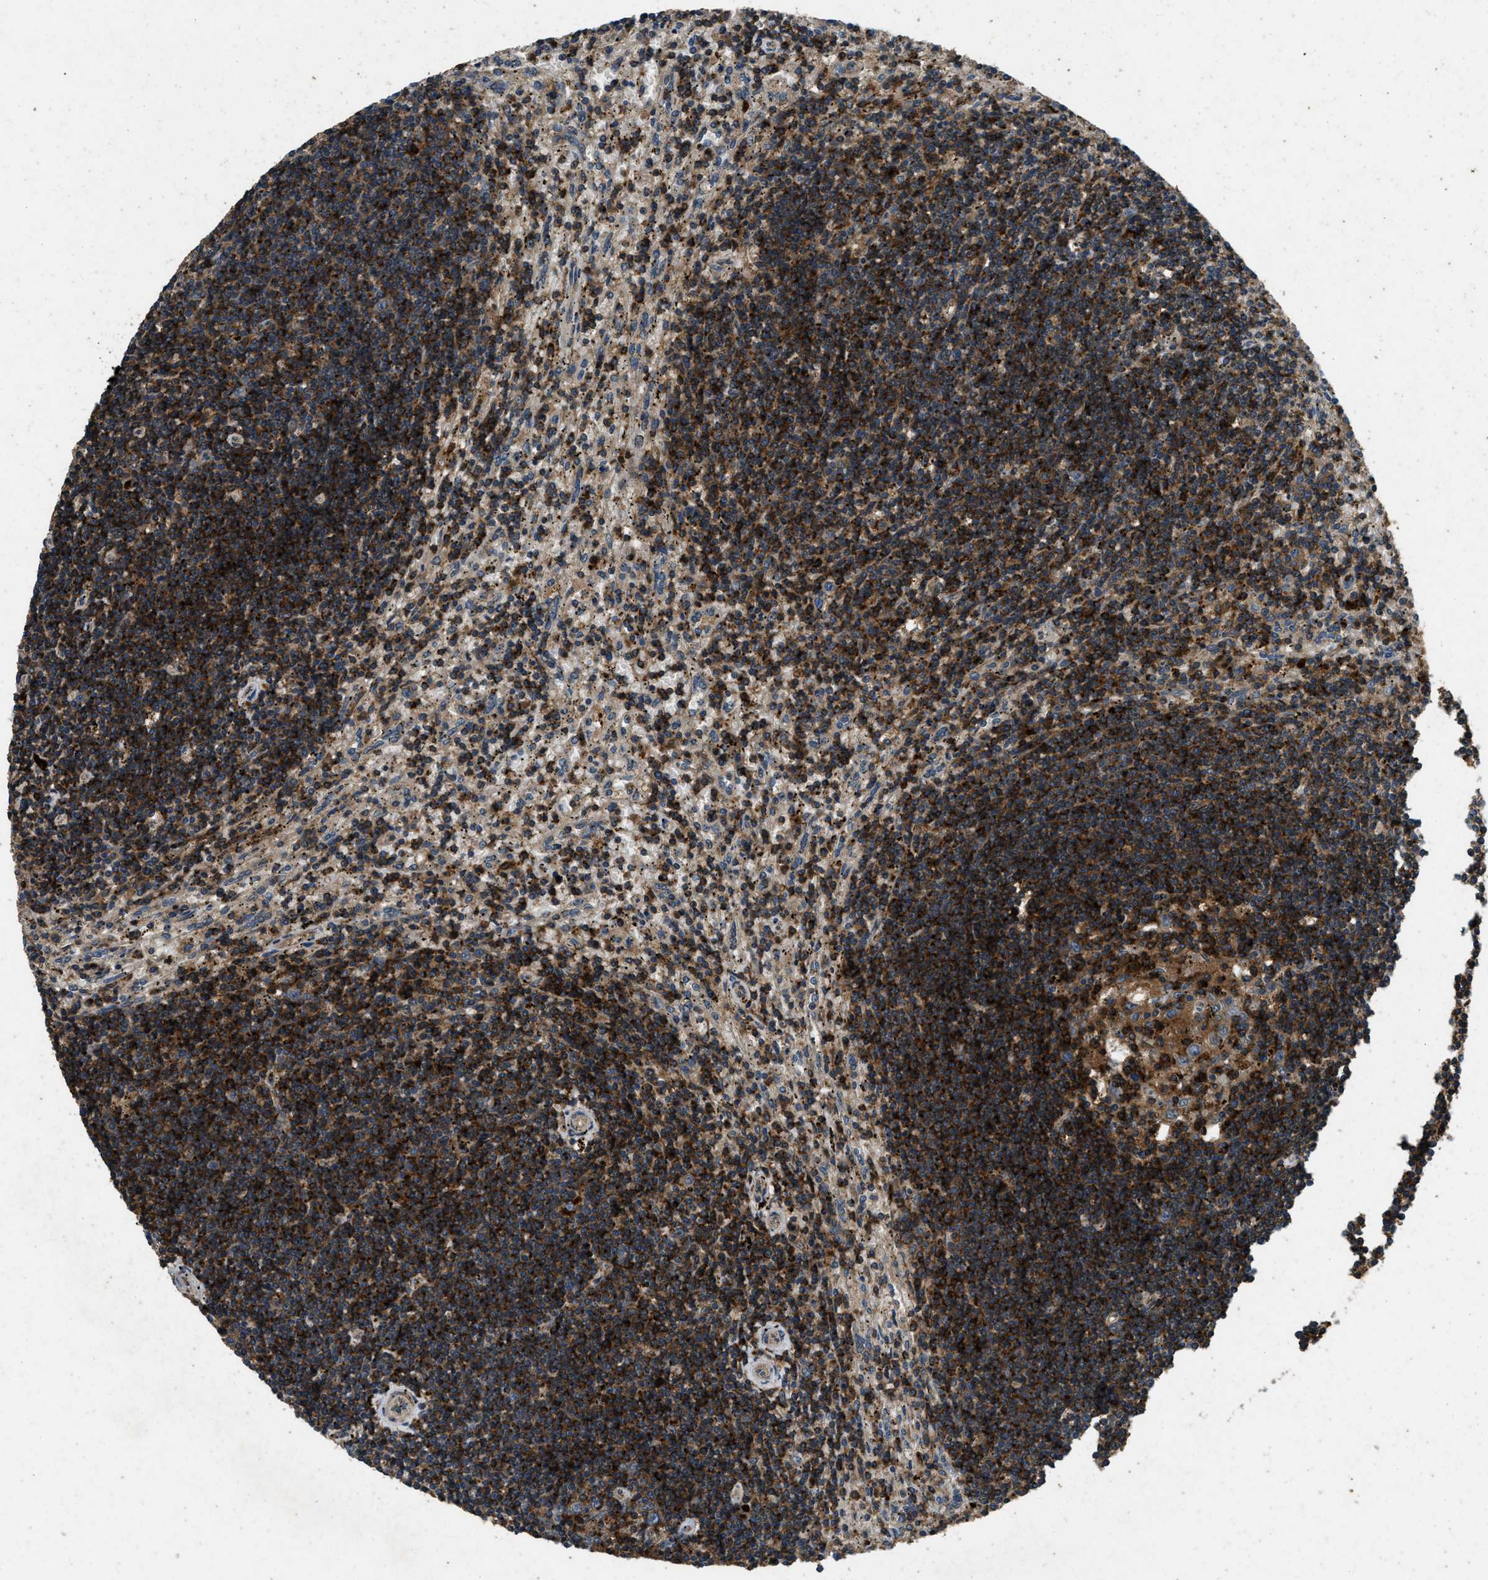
{"staining": {"intensity": "strong", "quantity": "25%-75%", "location": "cytoplasmic/membranous"}, "tissue": "lymphoma", "cell_type": "Tumor cells", "image_type": "cancer", "snomed": [{"axis": "morphology", "description": "Malignant lymphoma, non-Hodgkin's type, Low grade"}, {"axis": "topography", "description": "Spleen"}], "caption": "Malignant lymphoma, non-Hodgkin's type (low-grade) tissue shows strong cytoplasmic/membranous positivity in approximately 25%-75% of tumor cells Using DAB (3,3'-diaminobenzidine) (brown) and hematoxylin (blue) stains, captured at high magnification using brightfield microscopy.", "gene": "ATP8B1", "patient": {"sex": "male", "age": 76}}